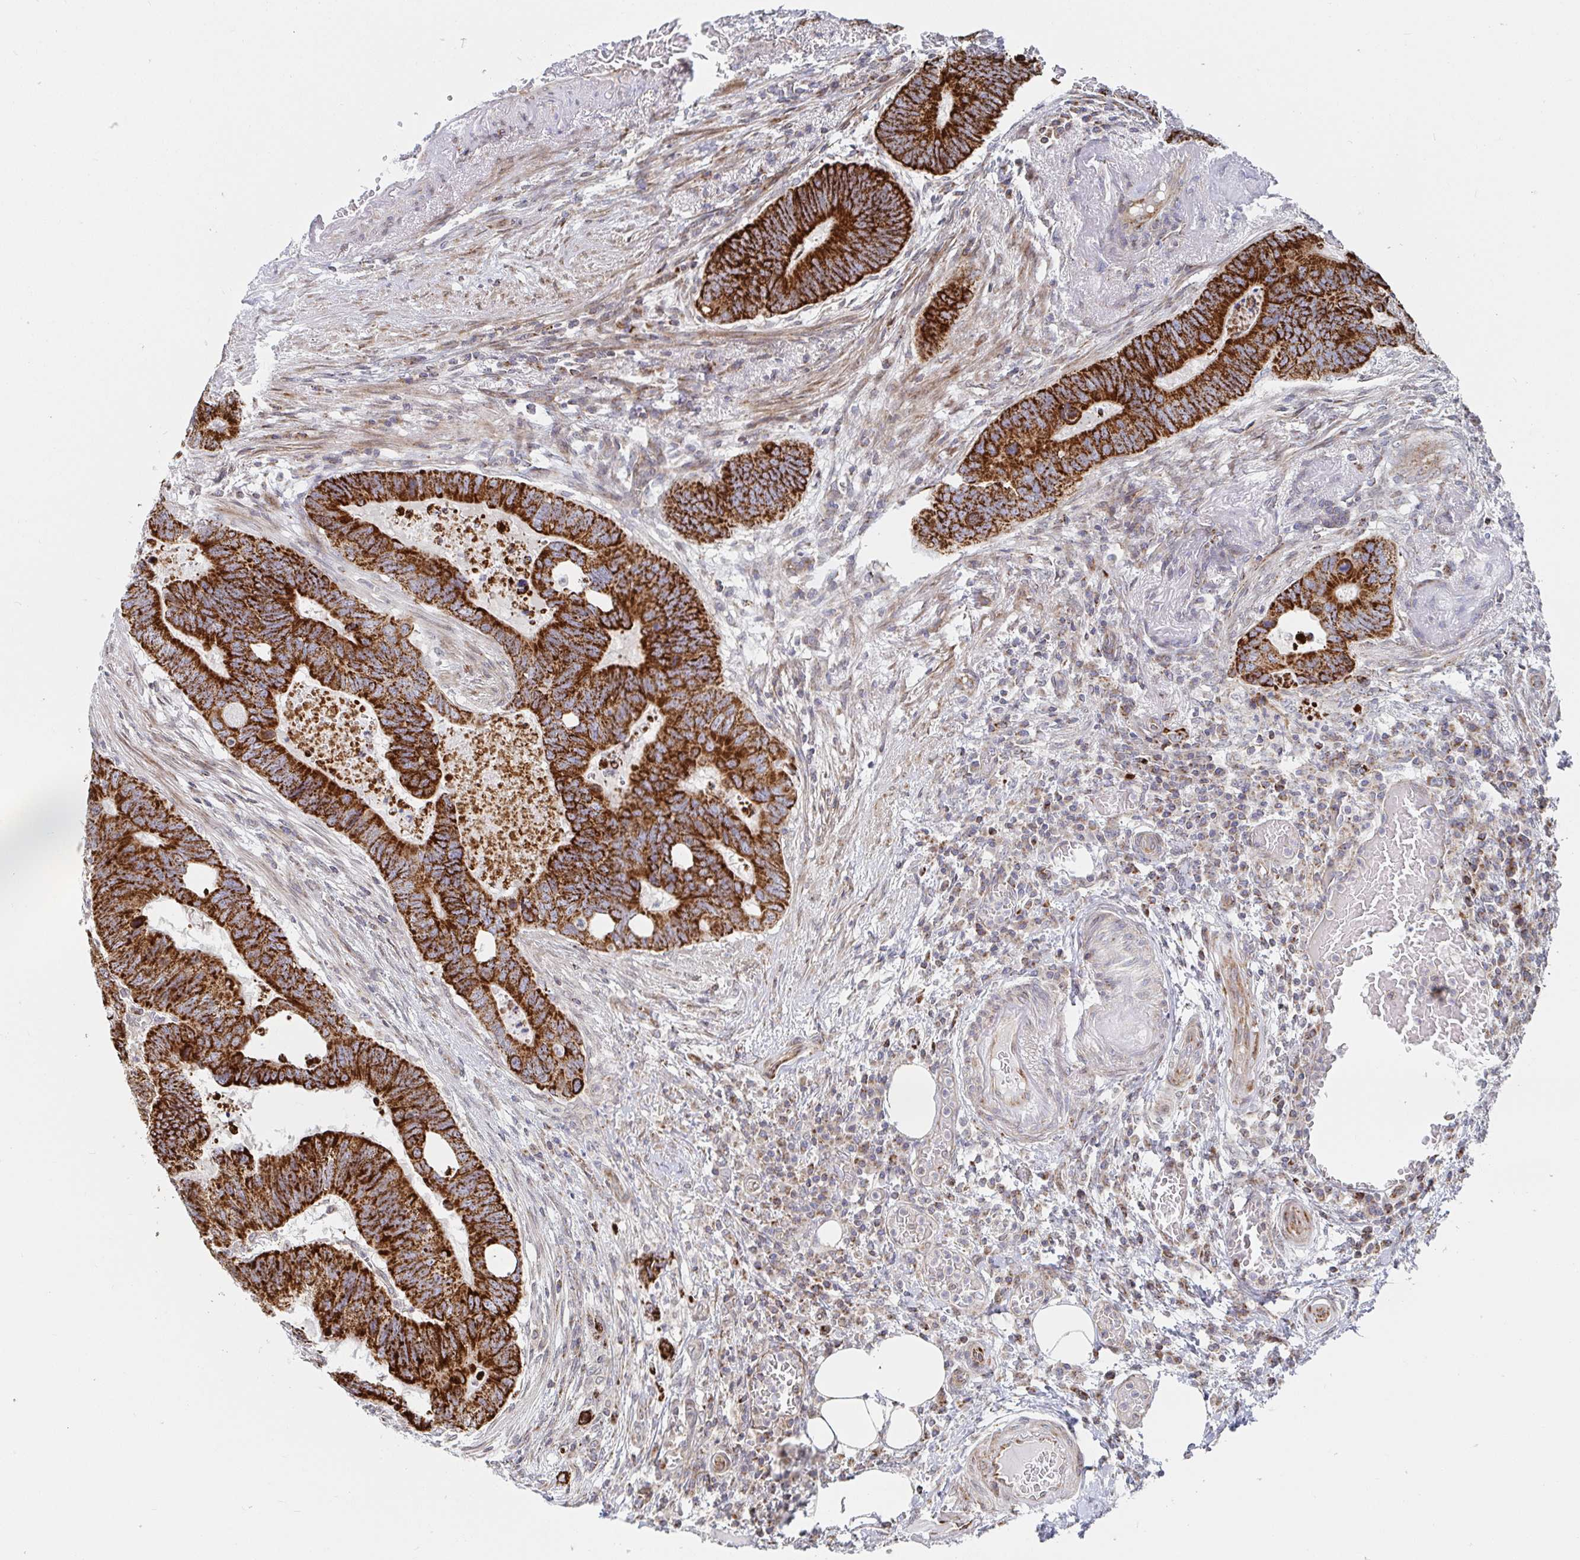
{"staining": {"intensity": "strong", "quantity": ">75%", "location": "cytoplasmic/membranous"}, "tissue": "colorectal cancer", "cell_type": "Tumor cells", "image_type": "cancer", "snomed": [{"axis": "morphology", "description": "Adenocarcinoma, NOS"}, {"axis": "topography", "description": "Colon"}], "caption": "A brown stain shows strong cytoplasmic/membranous staining of a protein in human colorectal adenocarcinoma tumor cells.", "gene": "STARD8", "patient": {"sex": "male", "age": 62}}